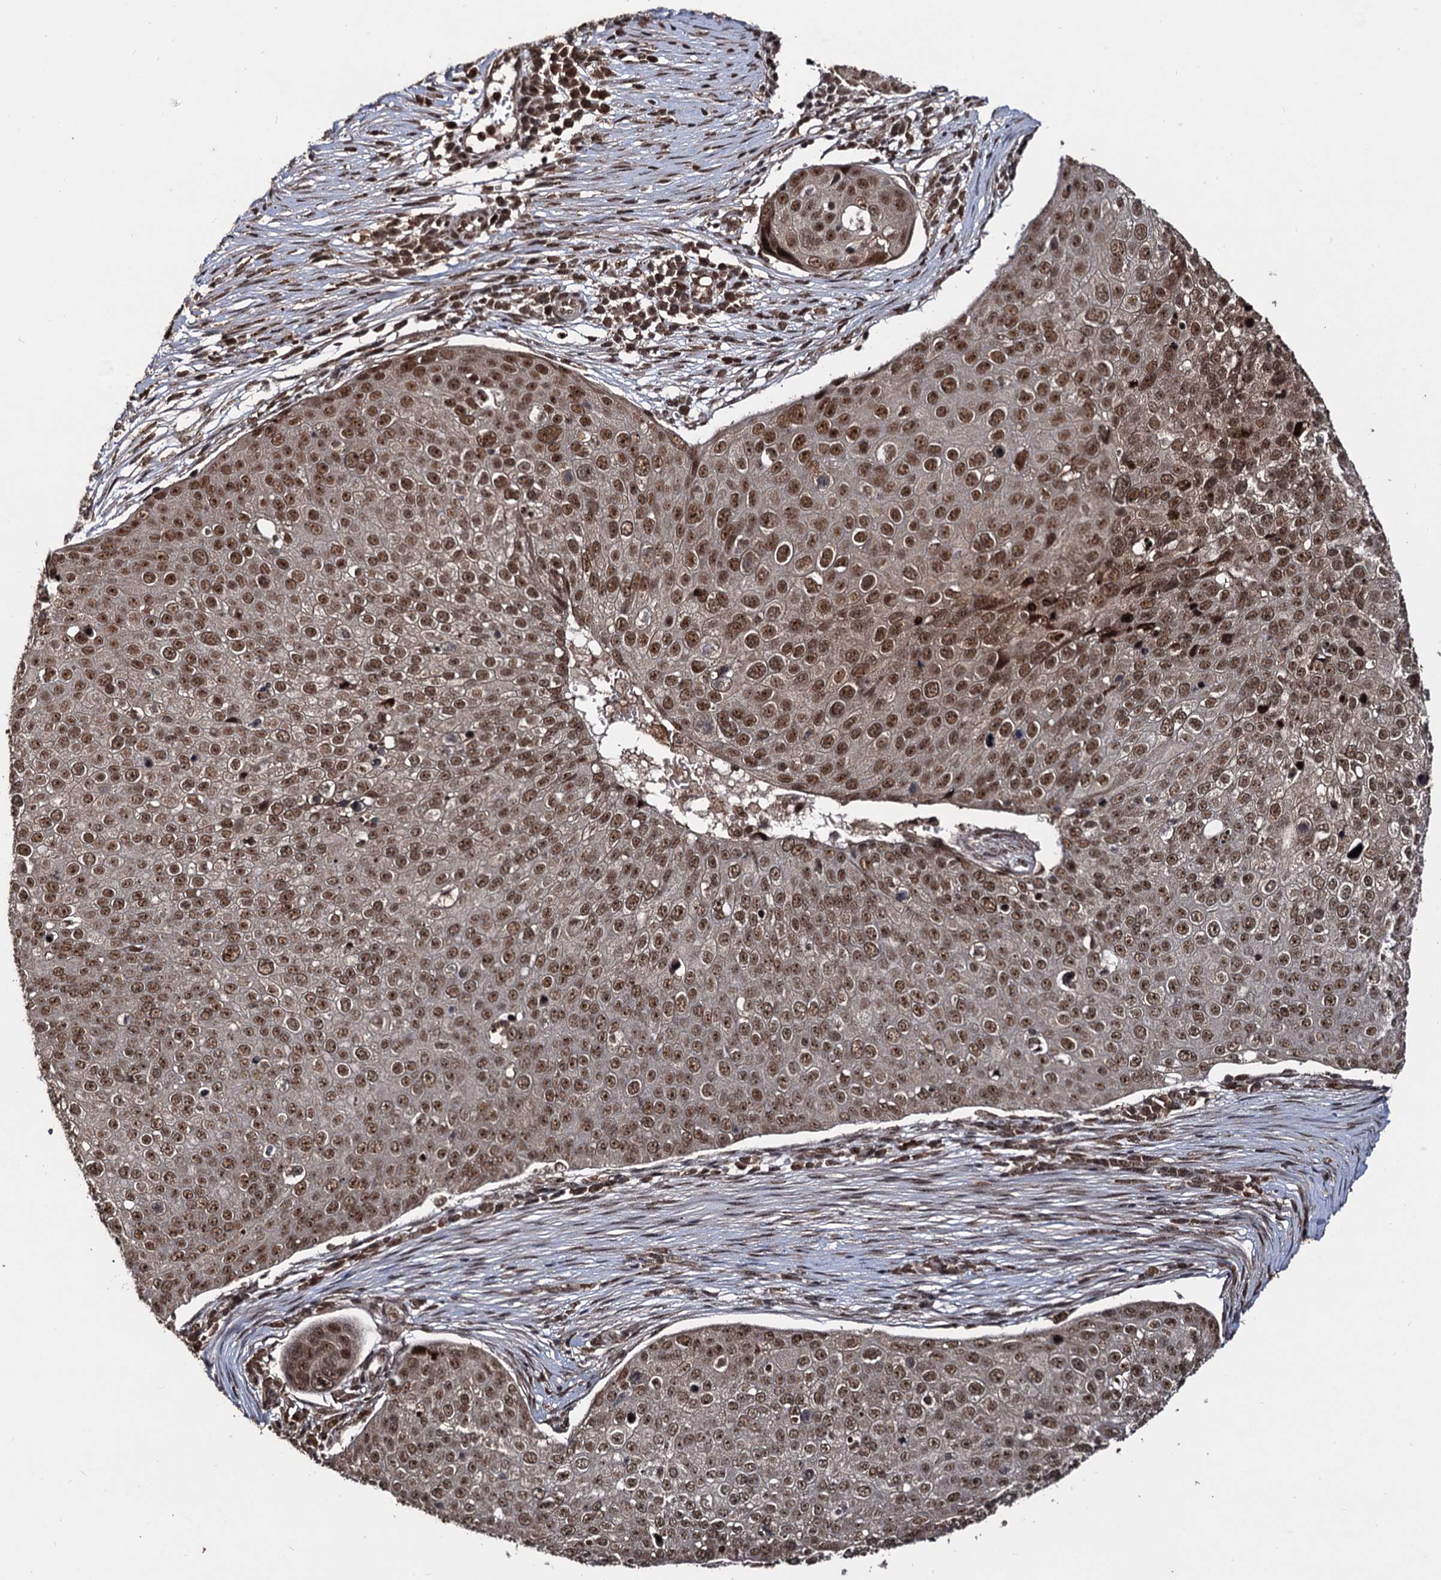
{"staining": {"intensity": "moderate", "quantity": ">75%", "location": "cytoplasmic/membranous,nuclear"}, "tissue": "skin cancer", "cell_type": "Tumor cells", "image_type": "cancer", "snomed": [{"axis": "morphology", "description": "Squamous cell carcinoma, NOS"}, {"axis": "topography", "description": "Skin"}], "caption": "This is a photomicrograph of IHC staining of skin cancer (squamous cell carcinoma), which shows moderate expression in the cytoplasmic/membranous and nuclear of tumor cells.", "gene": "SFSWAP", "patient": {"sex": "male", "age": 71}}